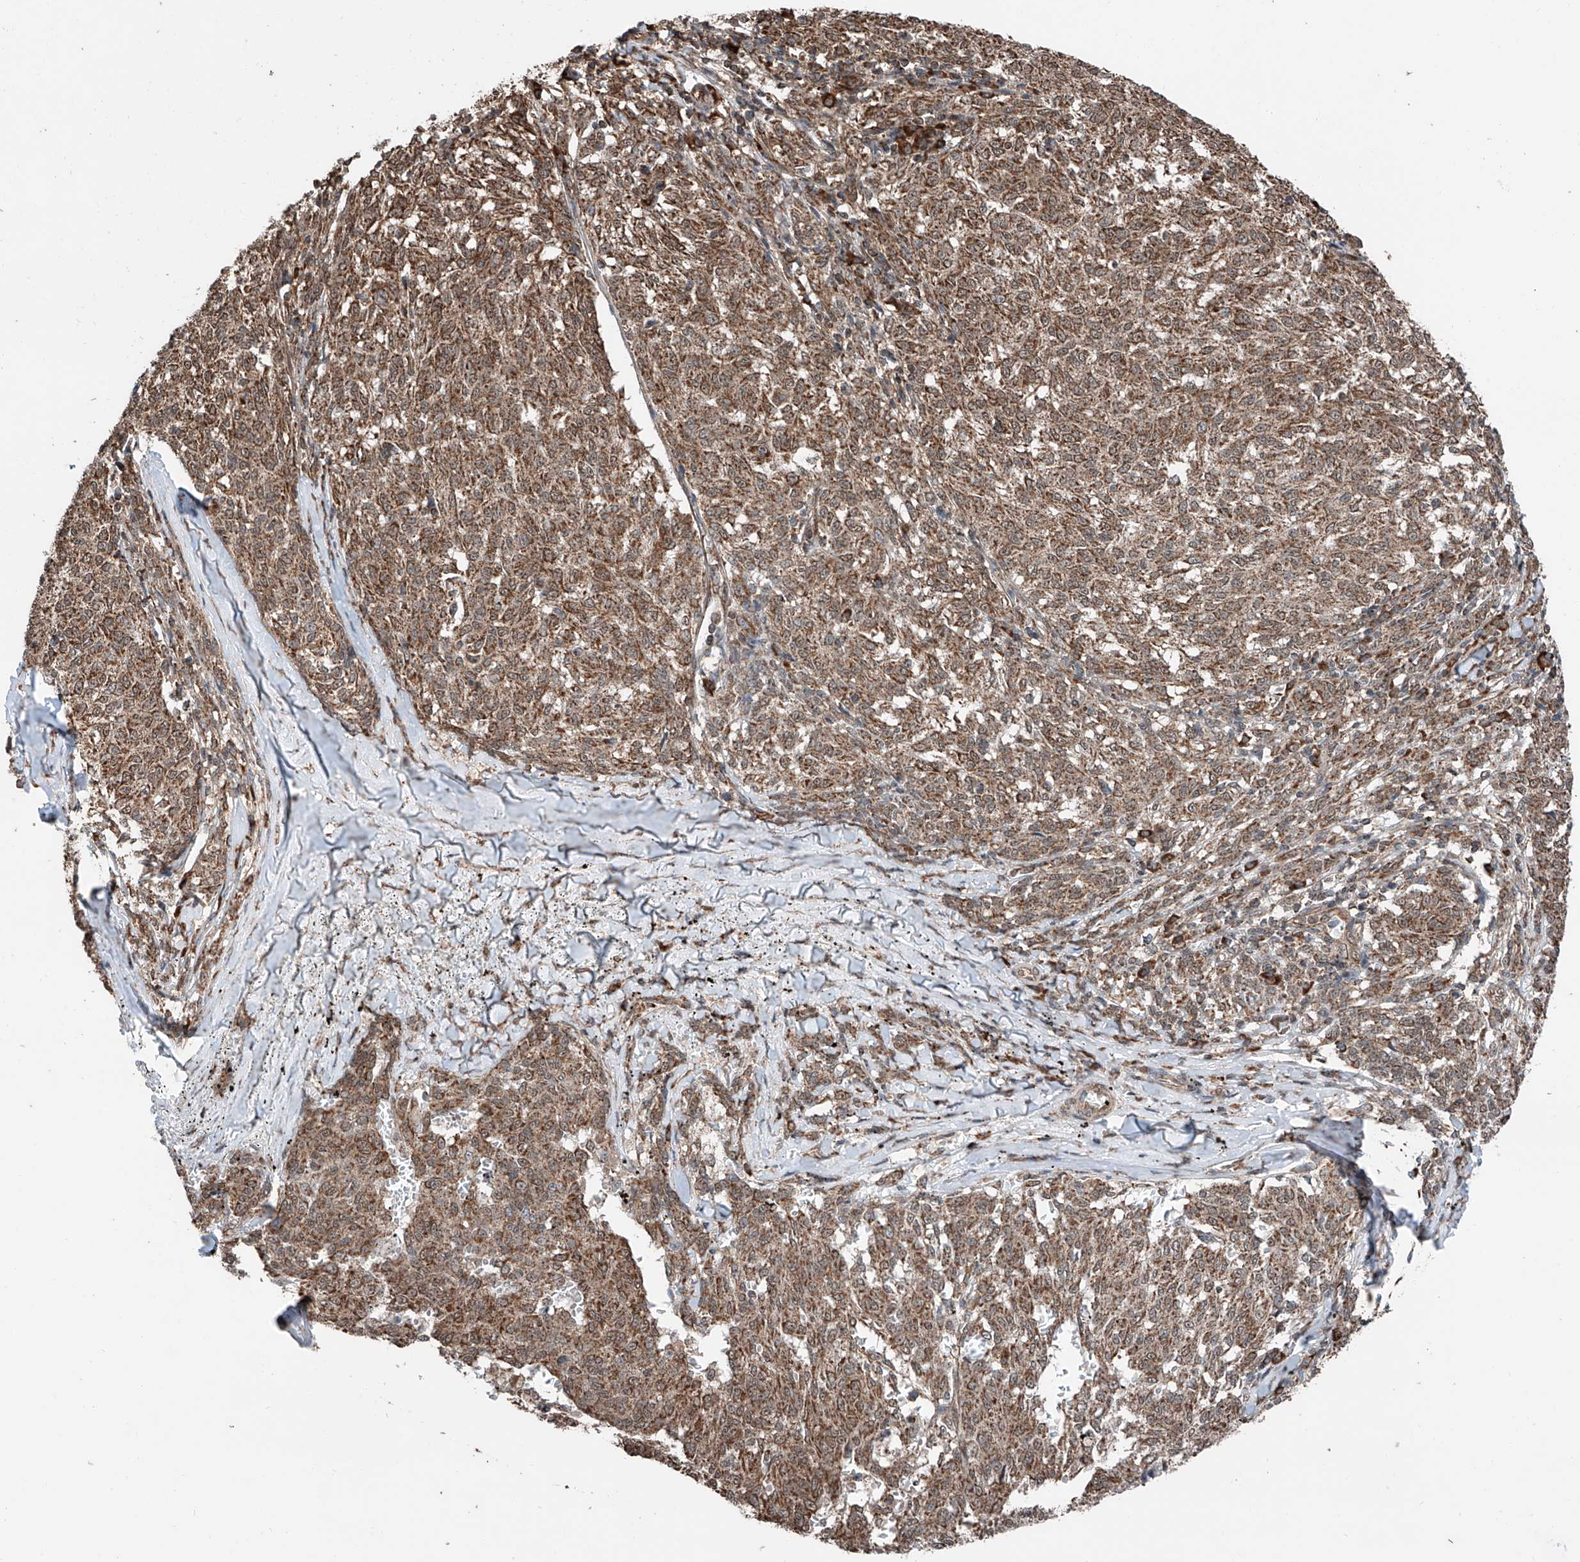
{"staining": {"intensity": "moderate", "quantity": ">75%", "location": "cytoplasmic/membranous"}, "tissue": "melanoma", "cell_type": "Tumor cells", "image_type": "cancer", "snomed": [{"axis": "morphology", "description": "Malignant melanoma, NOS"}, {"axis": "topography", "description": "Skin"}], "caption": "Melanoma stained with immunohistochemistry (IHC) reveals moderate cytoplasmic/membranous positivity in approximately >75% of tumor cells.", "gene": "ZNF445", "patient": {"sex": "female", "age": 72}}